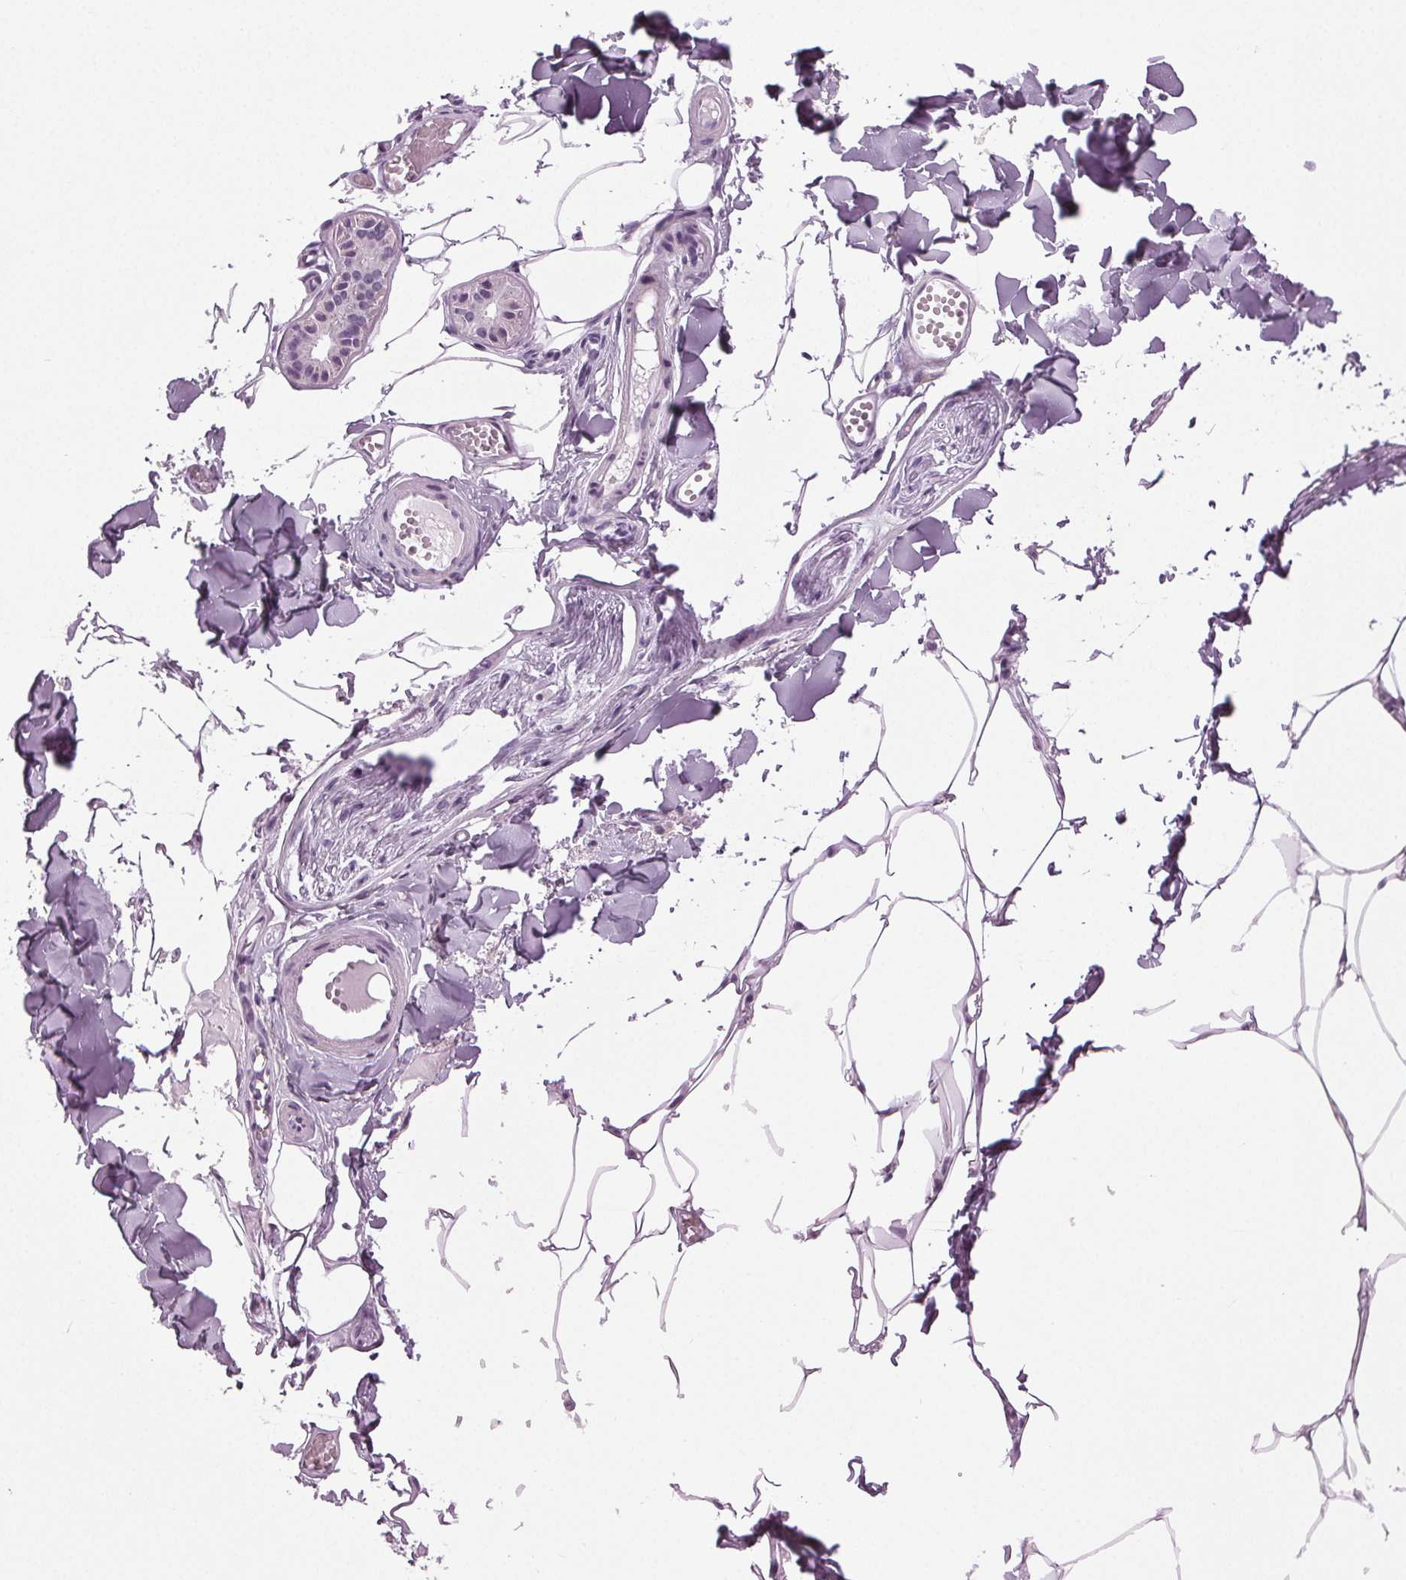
{"staining": {"intensity": "negative", "quantity": "none", "location": "none"}, "tissue": "adipose tissue", "cell_type": "Adipocytes", "image_type": "normal", "snomed": [{"axis": "morphology", "description": "Normal tissue, NOS"}, {"axis": "topography", "description": "Skin"}, {"axis": "topography", "description": "Peripheral nerve tissue"}], "caption": "A micrograph of adipose tissue stained for a protein displays no brown staining in adipocytes. (Stains: DAB immunohistochemistry (IHC) with hematoxylin counter stain, Microscopy: brightfield microscopy at high magnification).", "gene": "DNAH12", "patient": {"sex": "female", "age": 45}}